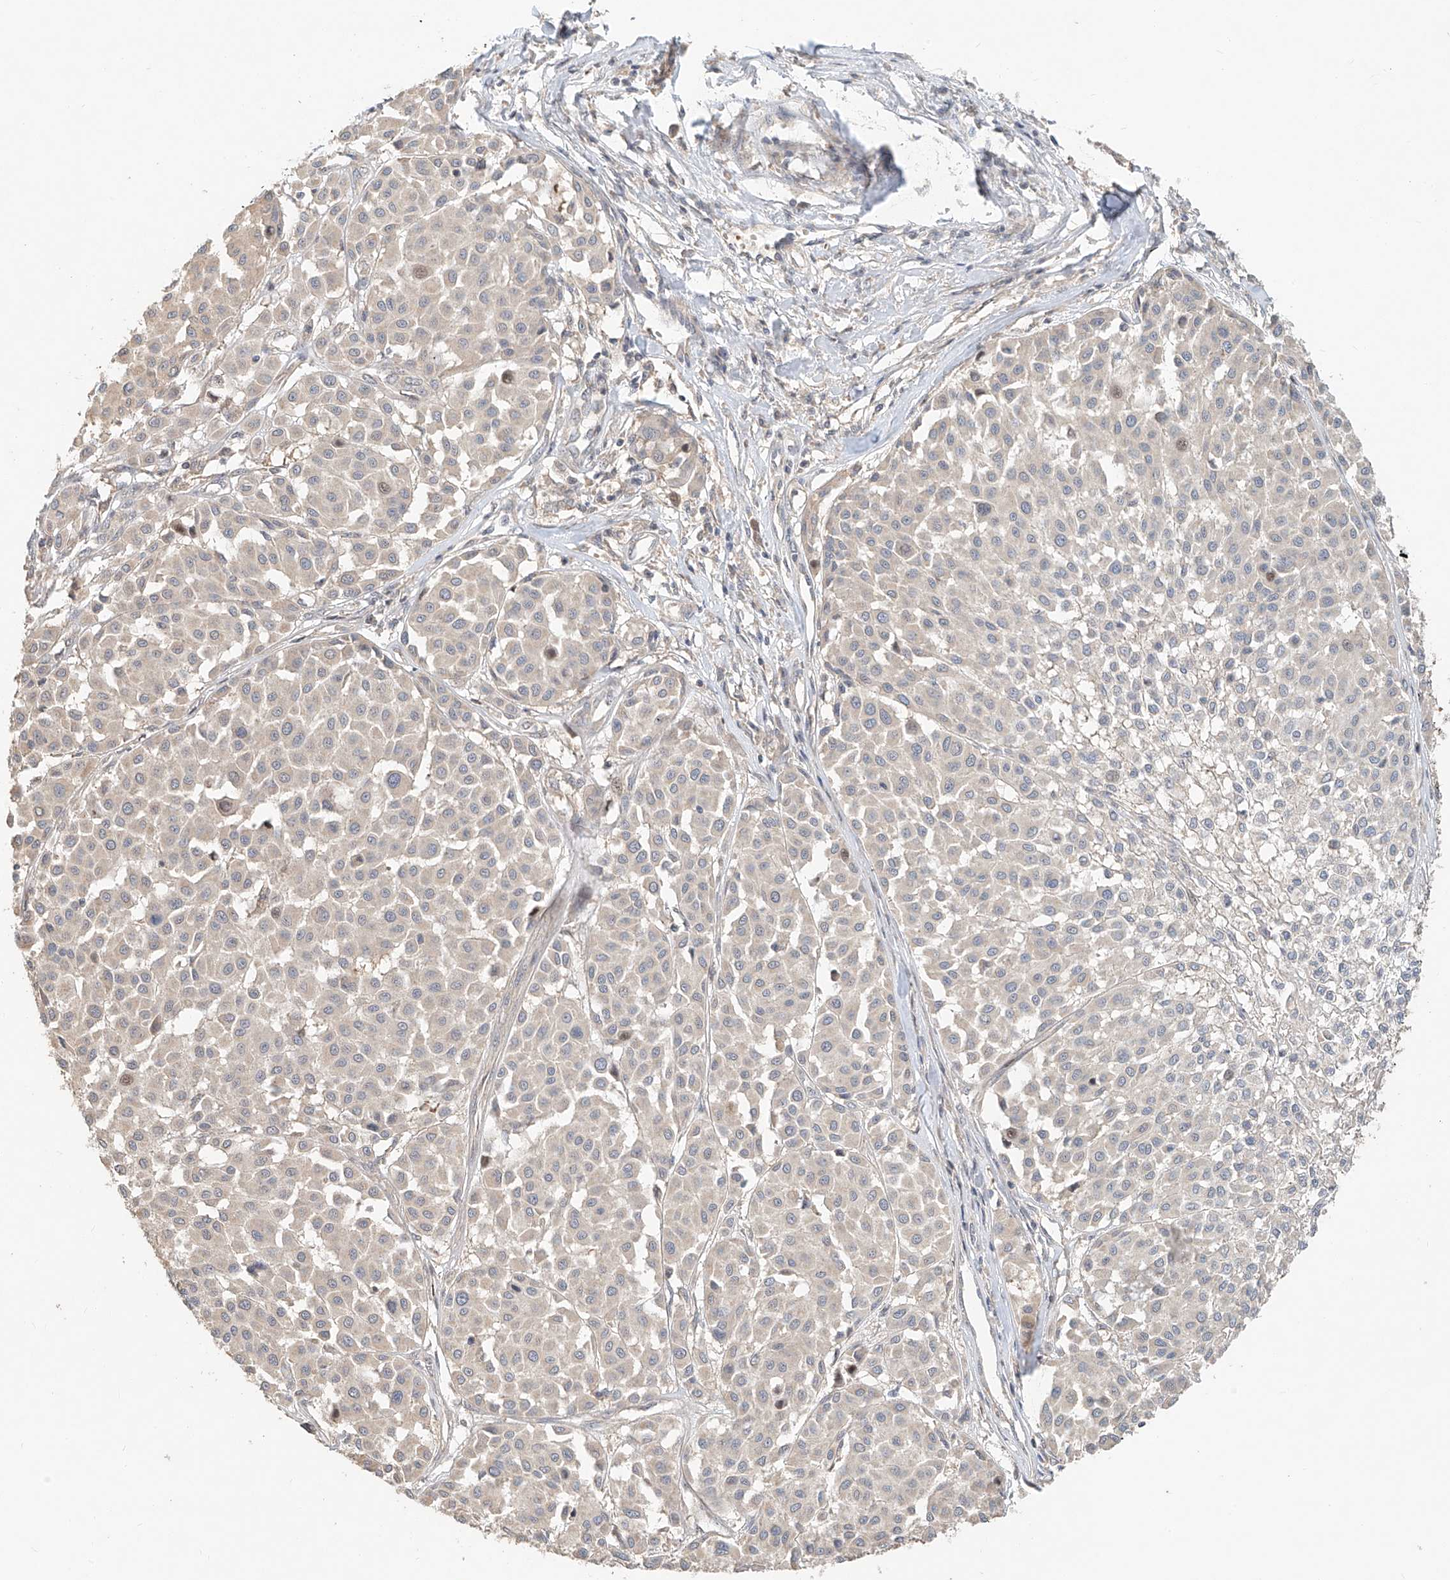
{"staining": {"intensity": "negative", "quantity": "none", "location": "none"}, "tissue": "melanoma", "cell_type": "Tumor cells", "image_type": "cancer", "snomed": [{"axis": "morphology", "description": "Malignant melanoma, Metastatic site"}, {"axis": "topography", "description": "Soft tissue"}], "caption": "Melanoma was stained to show a protein in brown. There is no significant staining in tumor cells.", "gene": "TMEM61", "patient": {"sex": "male", "age": 41}}